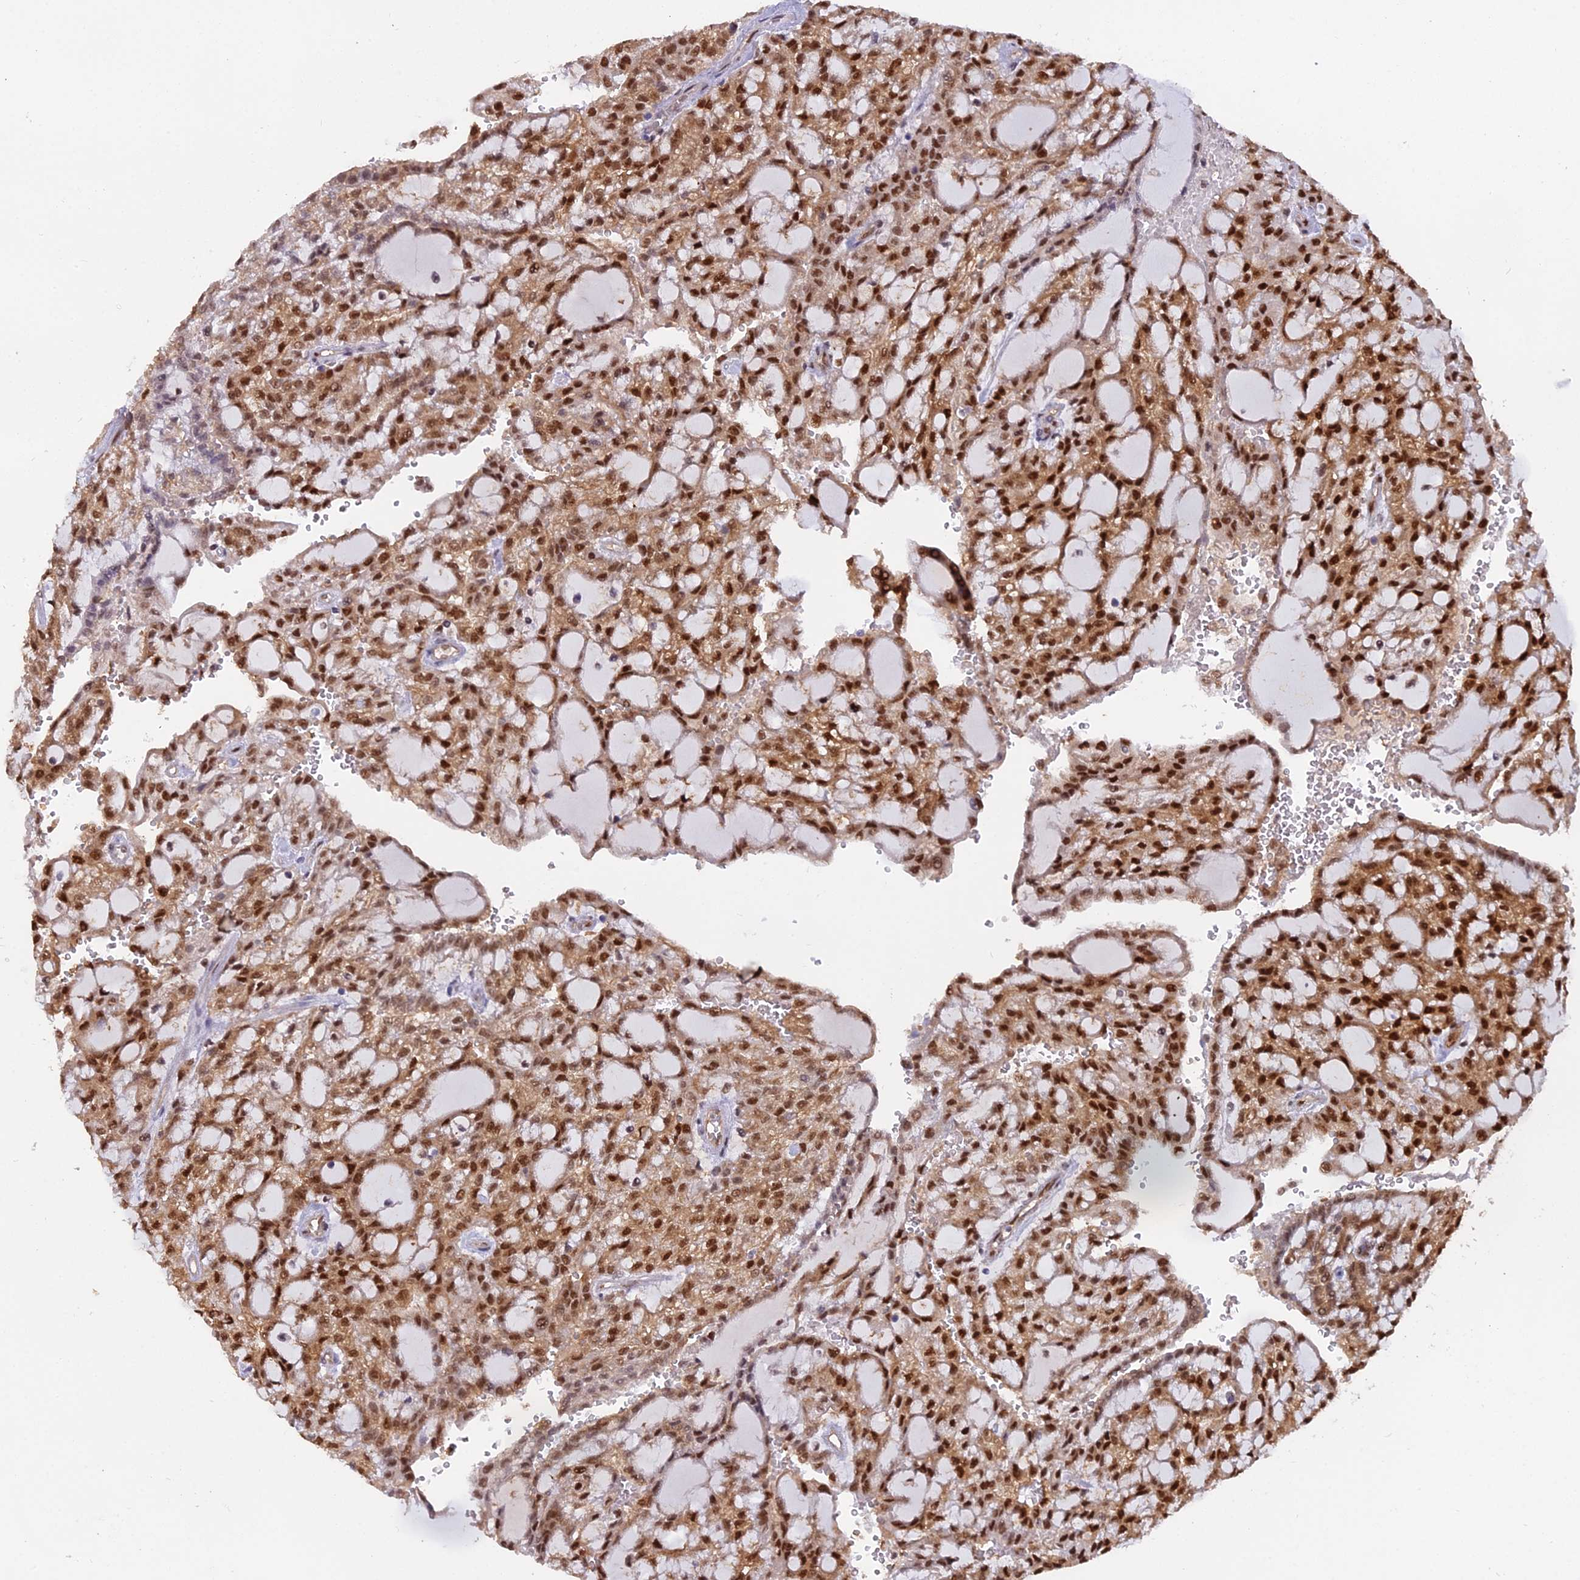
{"staining": {"intensity": "strong", "quantity": ">75%", "location": "cytoplasmic/membranous,nuclear"}, "tissue": "renal cancer", "cell_type": "Tumor cells", "image_type": "cancer", "snomed": [{"axis": "morphology", "description": "Adenocarcinoma, NOS"}, {"axis": "topography", "description": "Kidney"}], "caption": "The immunohistochemical stain highlights strong cytoplasmic/membranous and nuclear staining in tumor cells of adenocarcinoma (renal) tissue. The staining was performed using DAB (3,3'-diaminobenzidine) to visualize the protein expression in brown, while the nuclei were stained in blue with hematoxylin (Magnification: 20x).", "gene": "NPEPL1", "patient": {"sex": "male", "age": 63}}